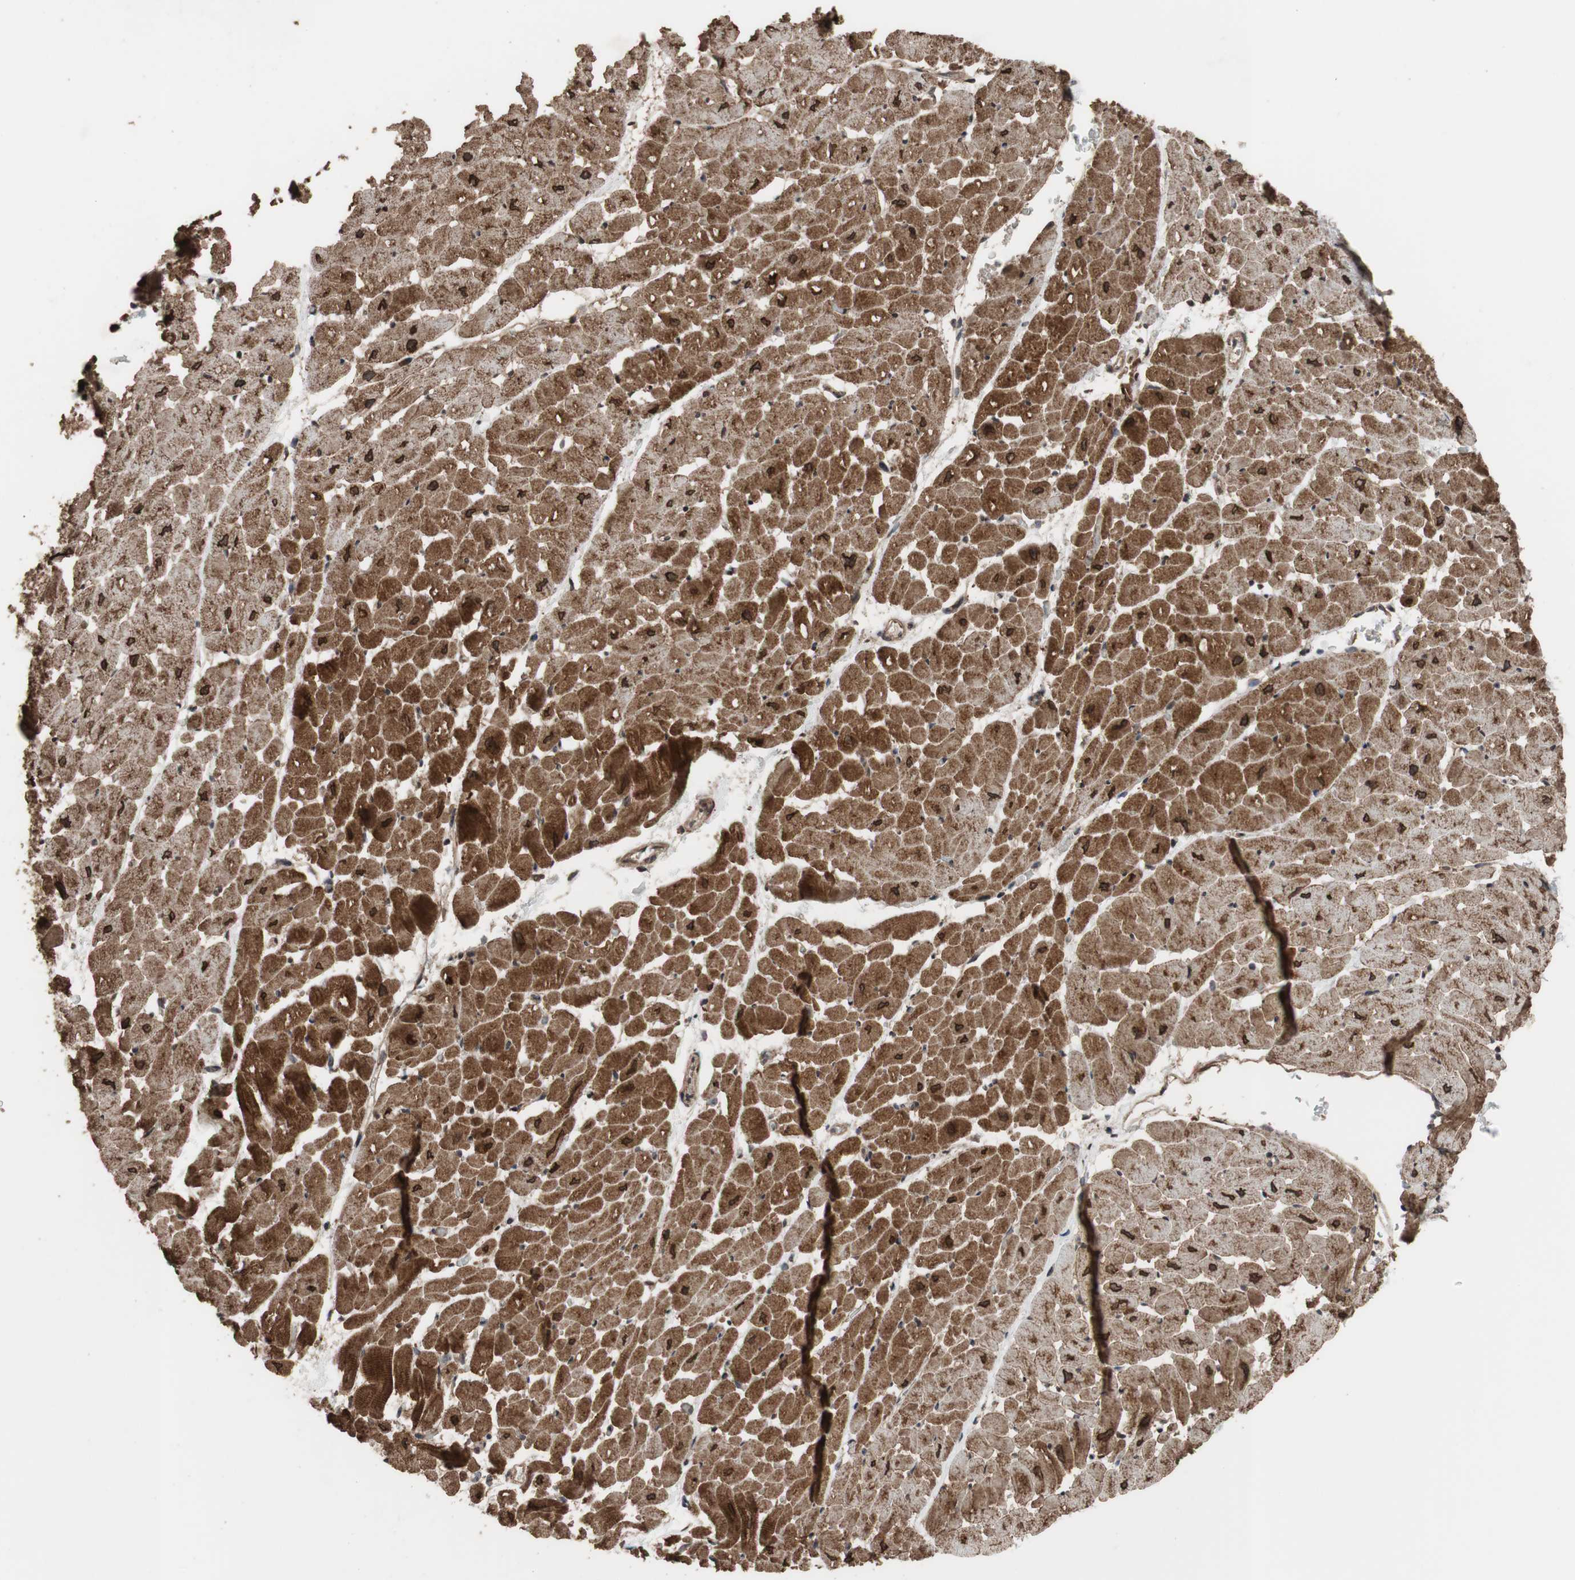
{"staining": {"intensity": "moderate", "quantity": ">75%", "location": "cytoplasmic/membranous,nuclear"}, "tissue": "heart muscle", "cell_type": "Cardiomyocytes", "image_type": "normal", "snomed": [{"axis": "morphology", "description": "Normal tissue, NOS"}, {"axis": "topography", "description": "Heart"}], "caption": "Heart muscle stained for a protein (brown) displays moderate cytoplasmic/membranous,nuclear positive positivity in about >75% of cardiomyocytes.", "gene": "KANSL1", "patient": {"sex": "male", "age": 45}}